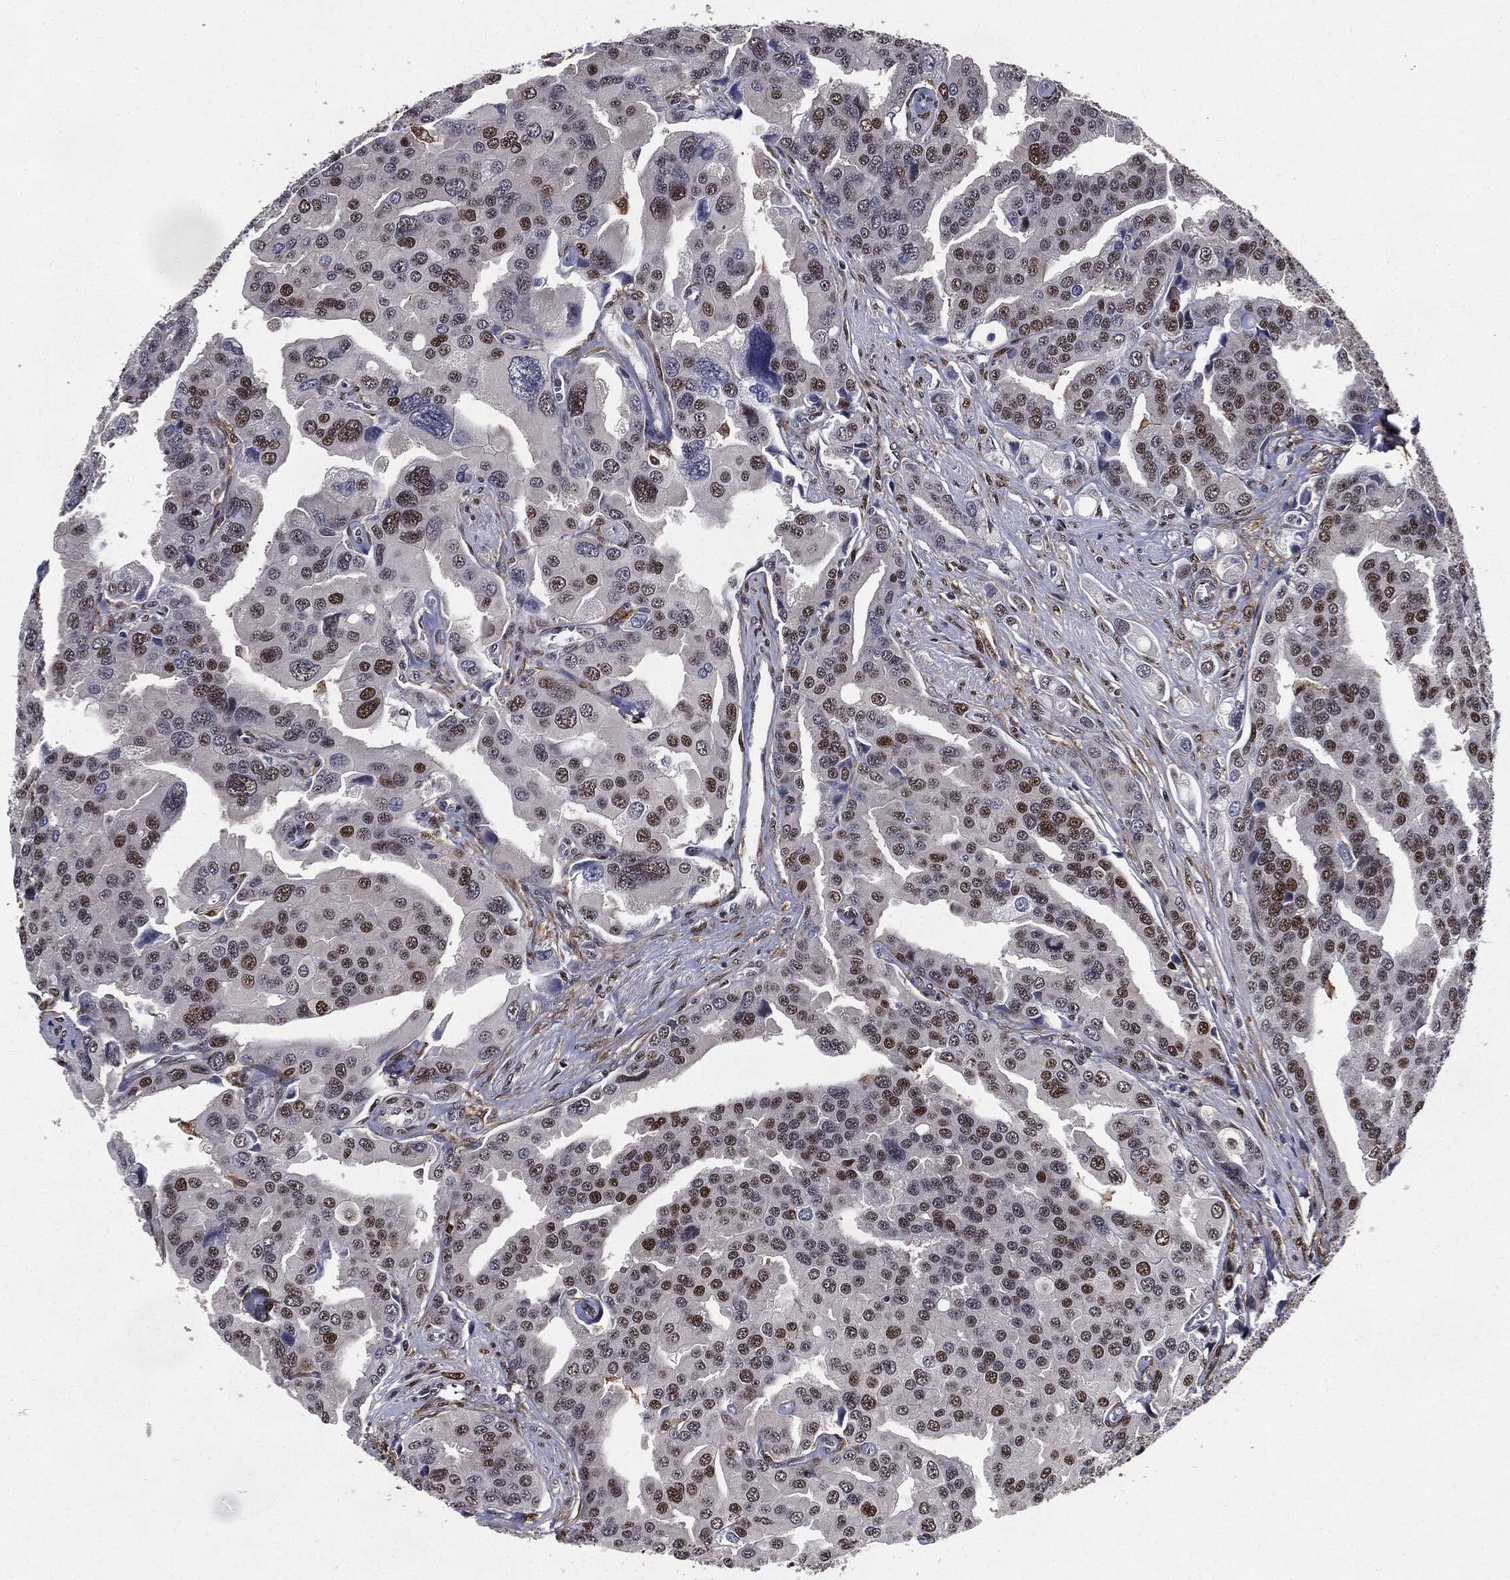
{"staining": {"intensity": "moderate", "quantity": "<25%", "location": "nuclear"}, "tissue": "prostate cancer", "cell_type": "Tumor cells", "image_type": "cancer", "snomed": [{"axis": "morphology", "description": "Adenocarcinoma, NOS"}, {"axis": "topography", "description": "Prostate and seminal vesicle, NOS"}, {"axis": "topography", "description": "Prostate"}], "caption": "Immunohistochemistry staining of prostate adenocarcinoma, which displays low levels of moderate nuclear staining in about <25% of tumor cells indicating moderate nuclear protein staining. The staining was performed using DAB (brown) for protein detection and nuclei were counterstained in hematoxylin (blue).", "gene": "JUN", "patient": {"sex": "male", "age": 69}}